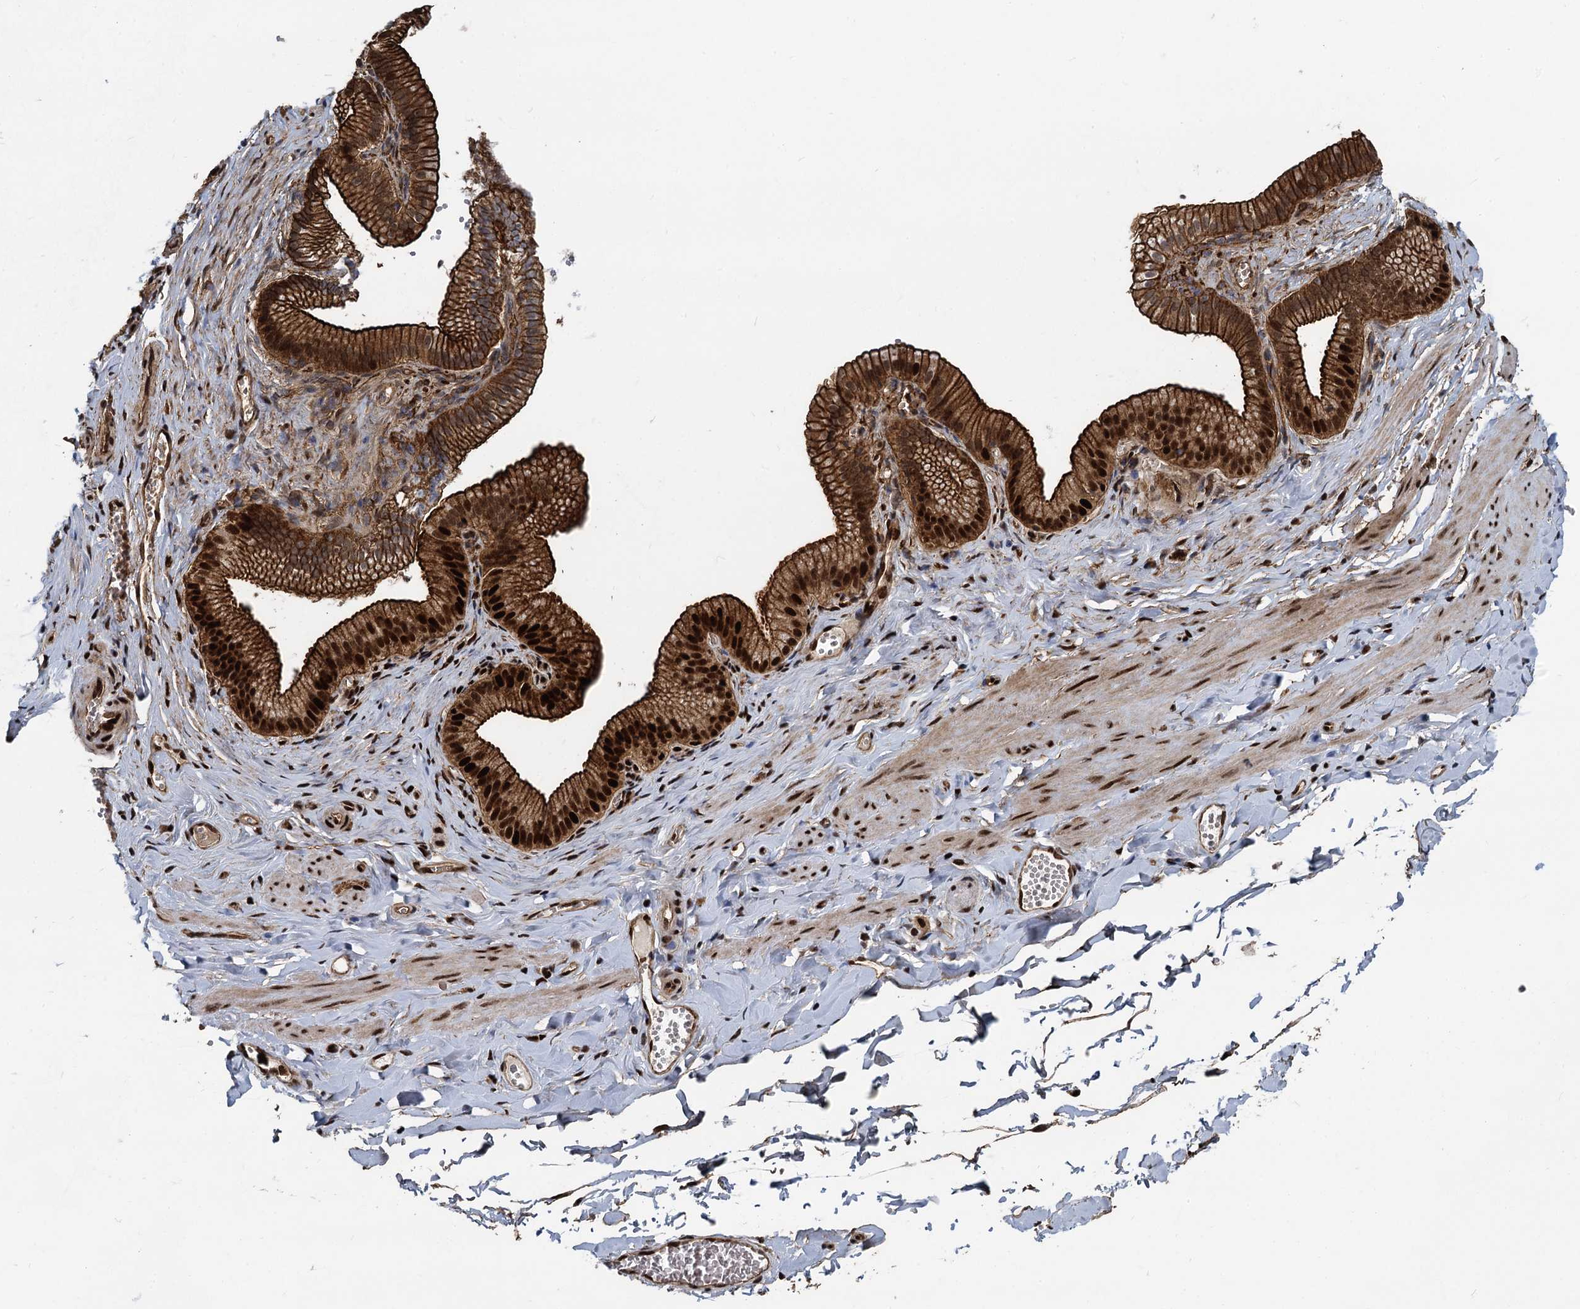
{"staining": {"intensity": "strong", "quantity": ">75%", "location": "nuclear"}, "tissue": "adipose tissue", "cell_type": "Adipocytes", "image_type": "normal", "snomed": [{"axis": "morphology", "description": "Normal tissue, NOS"}, {"axis": "topography", "description": "Gallbladder"}, {"axis": "topography", "description": "Peripheral nerve tissue"}], "caption": "IHC of benign human adipose tissue displays high levels of strong nuclear positivity in approximately >75% of adipocytes.", "gene": "ANKRD49", "patient": {"sex": "male", "age": 38}}